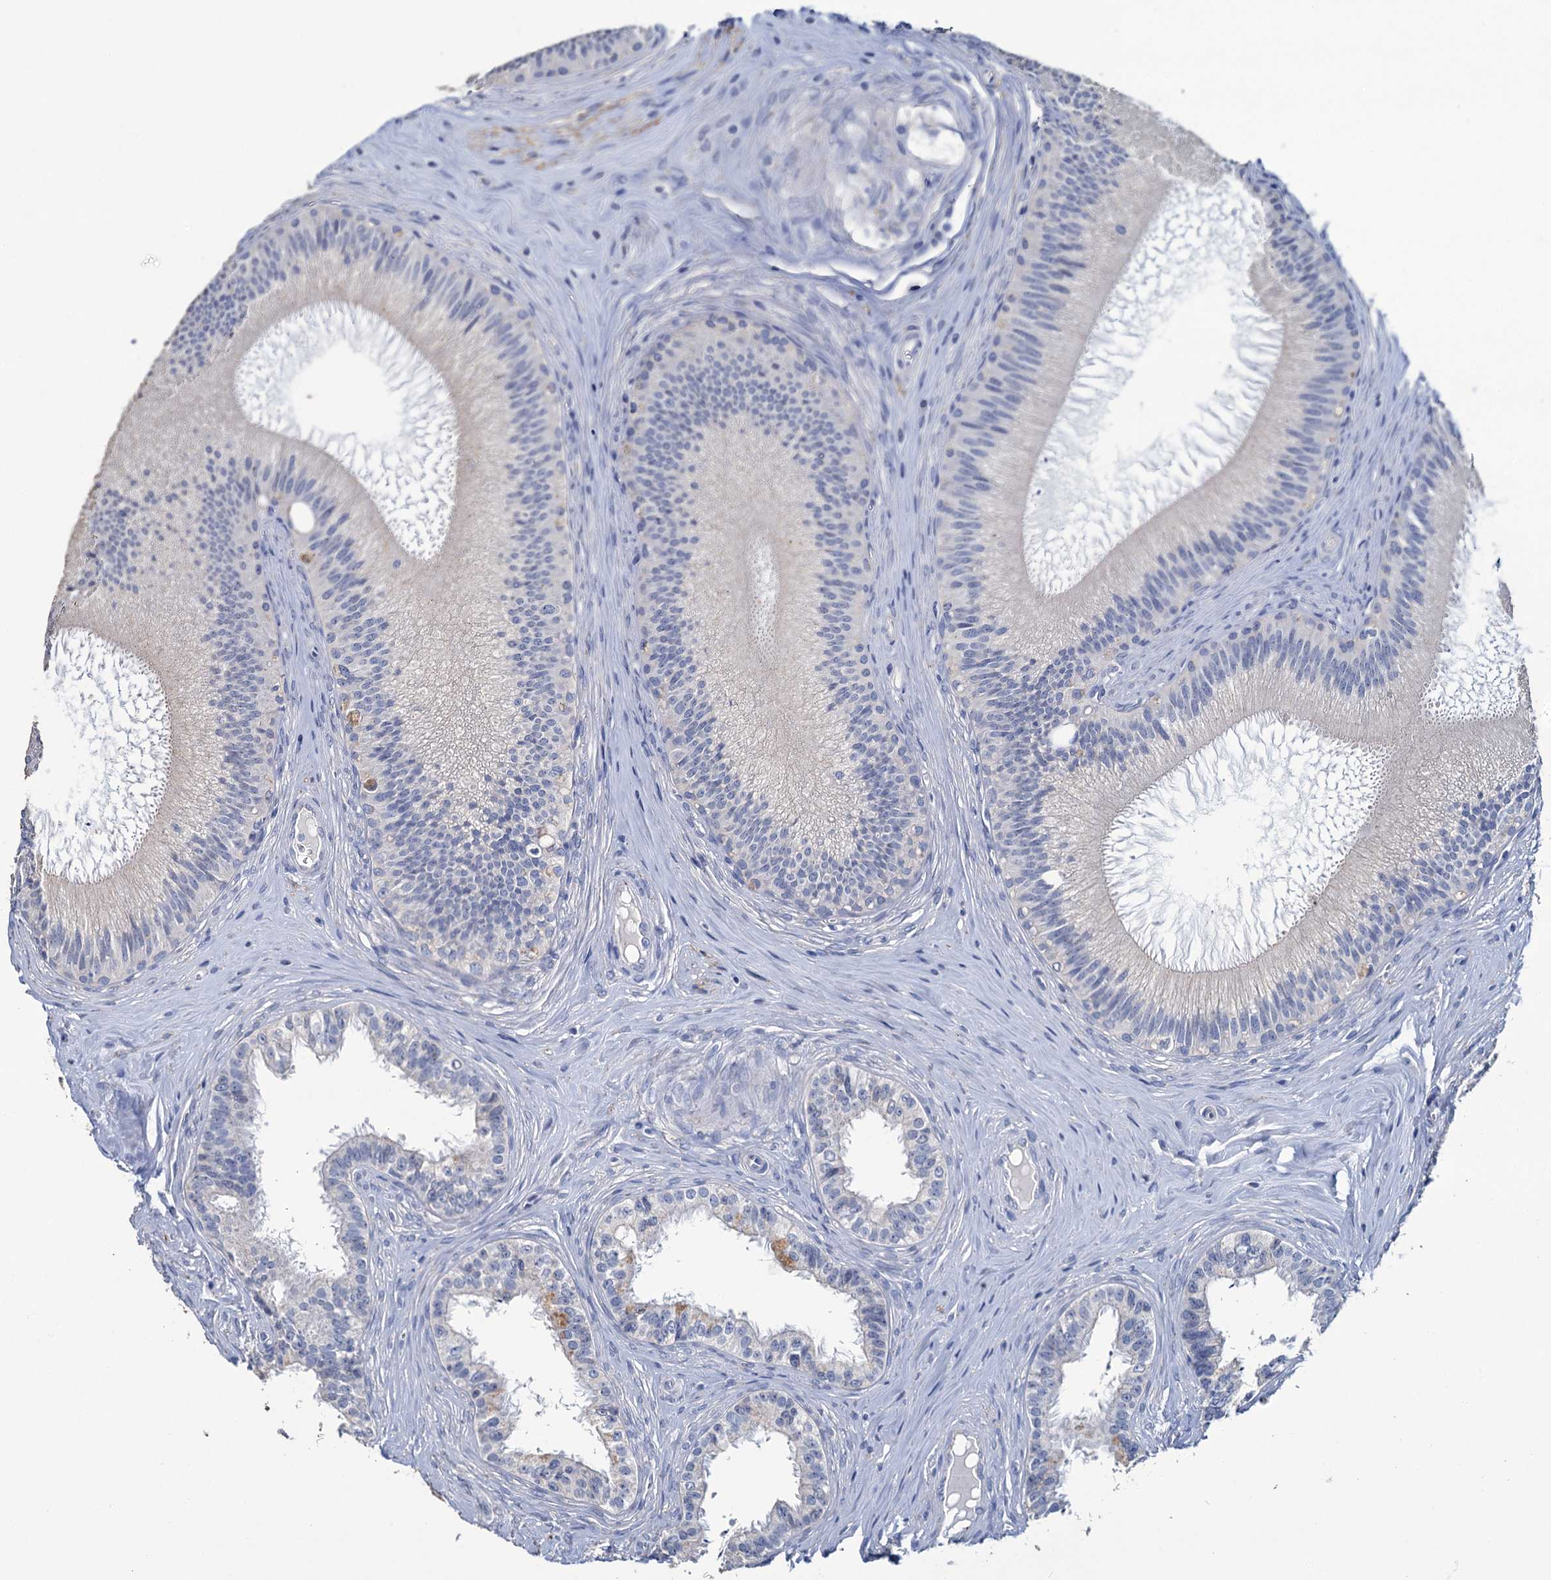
{"staining": {"intensity": "negative", "quantity": "none", "location": "none"}, "tissue": "epididymis", "cell_type": "Glandular cells", "image_type": "normal", "snomed": [{"axis": "morphology", "description": "Normal tissue, NOS"}, {"axis": "topography", "description": "Epididymis"}], "caption": "Protein analysis of unremarkable epididymis demonstrates no significant positivity in glandular cells.", "gene": "SNCB", "patient": {"sex": "male", "age": 46}}